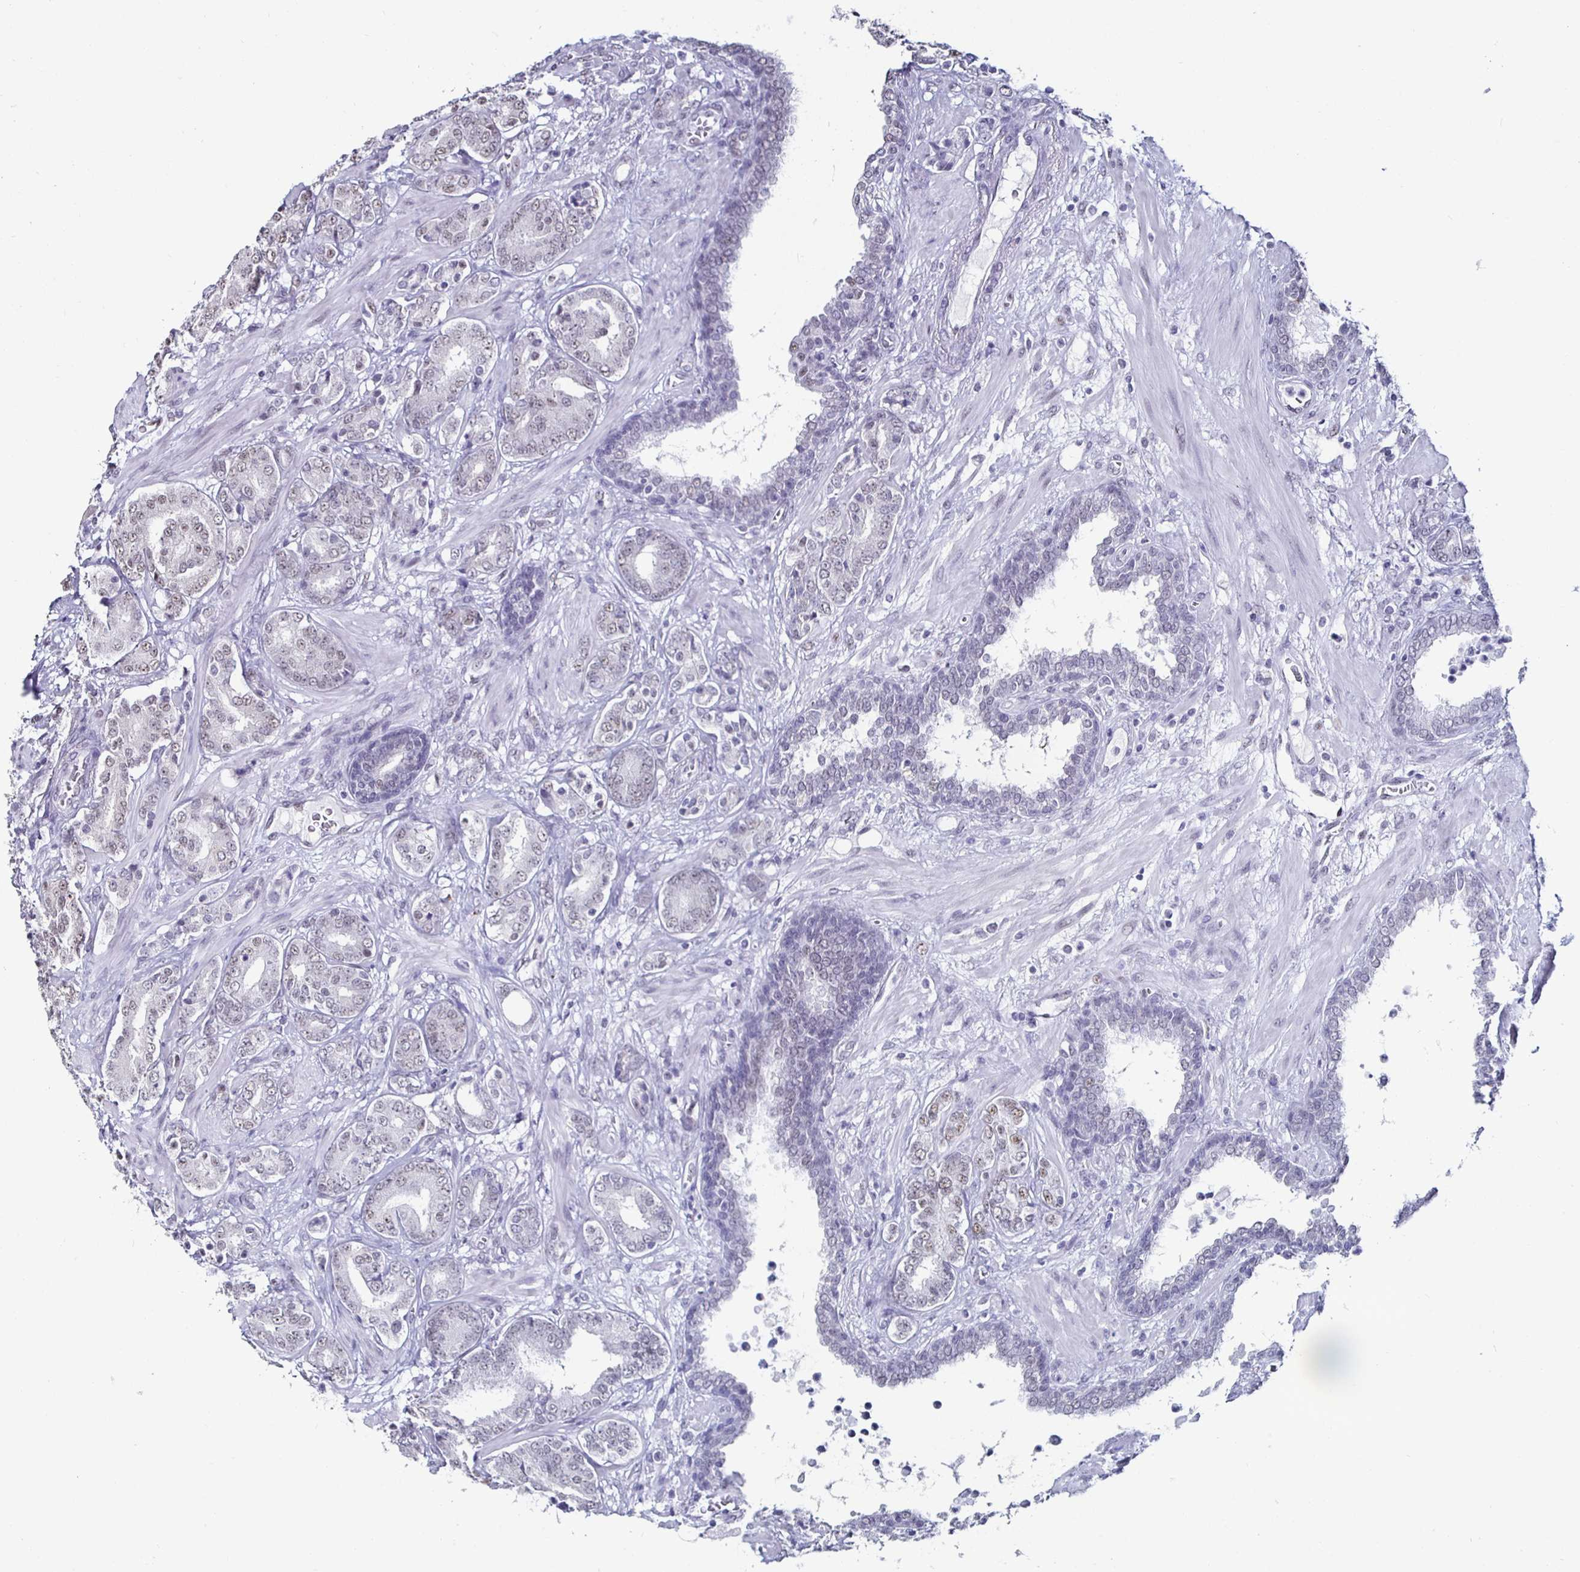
{"staining": {"intensity": "weak", "quantity": "25%-75%", "location": "nuclear"}, "tissue": "prostate cancer", "cell_type": "Tumor cells", "image_type": "cancer", "snomed": [{"axis": "morphology", "description": "Adenocarcinoma, High grade"}, {"axis": "topography", "description": "Prostate"}], "caption": "This is an image of immunohistochemistry (IHC) staining of prostate cancer, which shows weak positivity in the nuclear of tumor cells.", "gene": "DDX39B", "patient": {"sex": "male", "age": 62}}